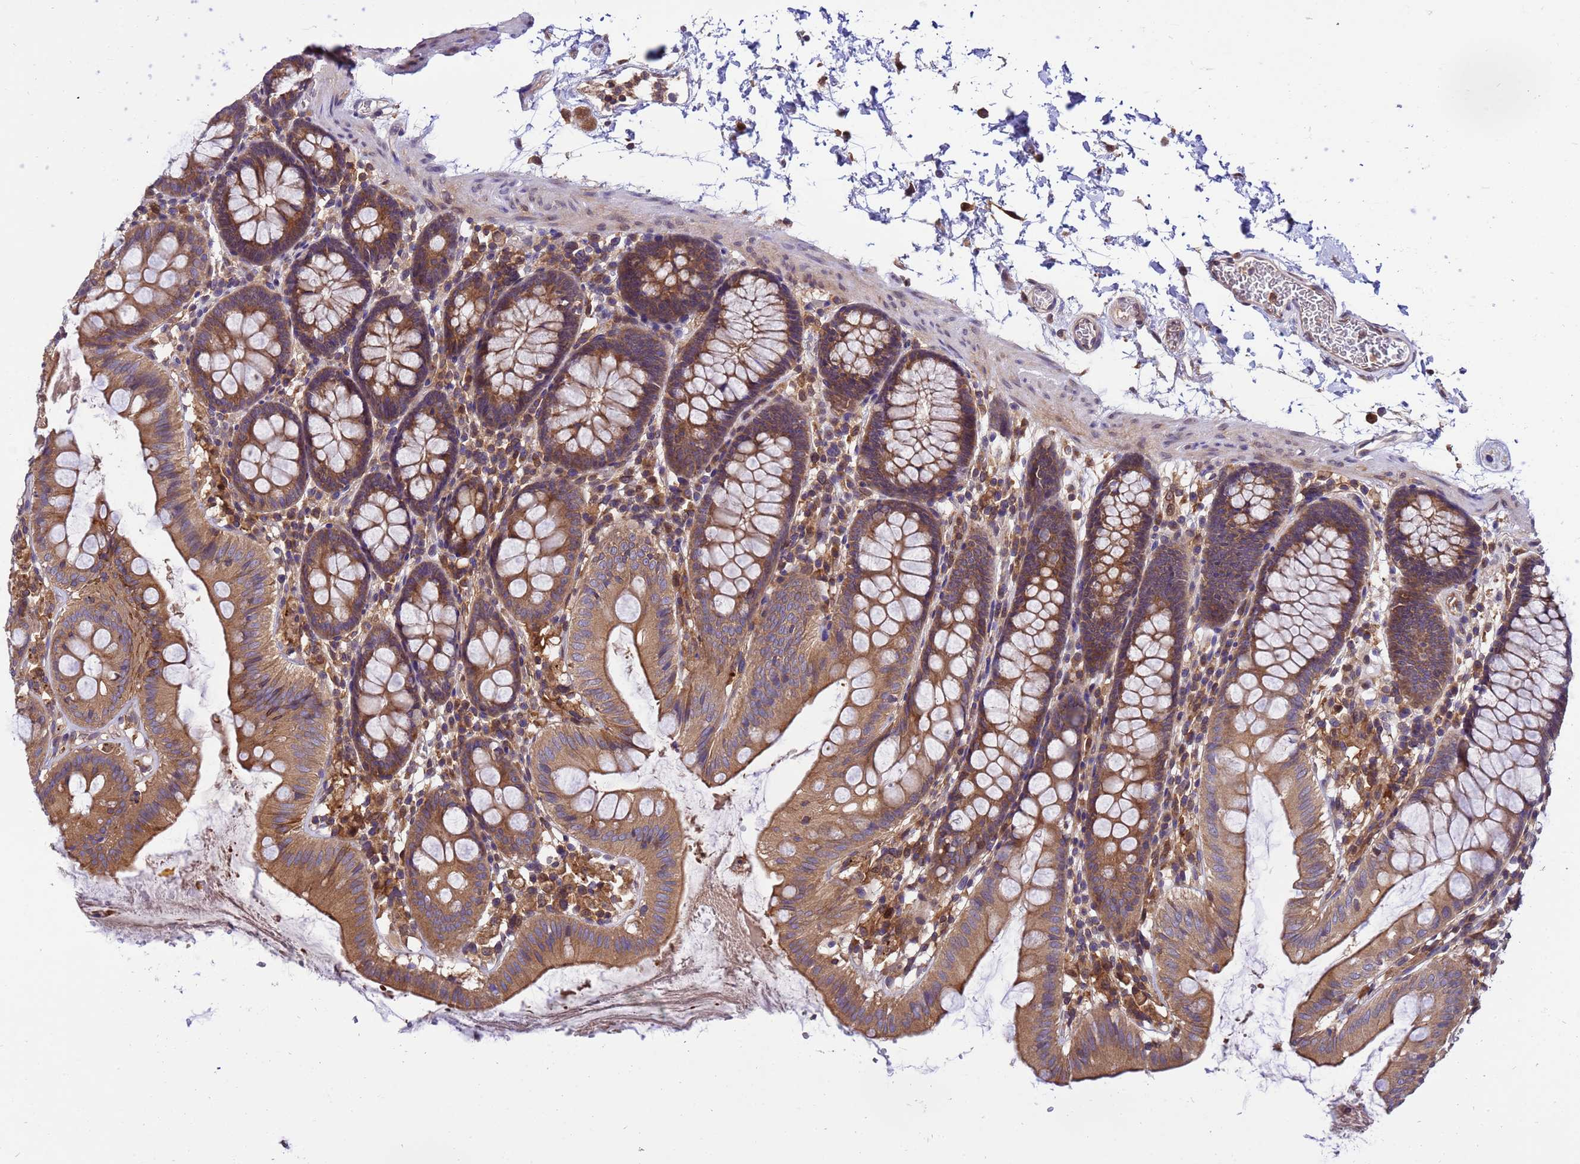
{"staining": {"intensity": "moderate", "quantity": ">75%", "location": "cytoplasmic/membranous"}, "tissue": "colon", "cell_type": "Endothelial cells", "image_type": "normal", "snomed": [{"axis": "morphology", "description": "Normal tissue, NOS"}, {"axis": "topography", "description": "Colon"}], "caption": "Brown immunohistochemical staining in normal colon reveals moderate cytoplasmic/membranous staining in approximately >75% of endothelial cells. (IHC, brightfield microscopy, high magnification).", "gene": "GET3", "patient": {"sex": "male", "age": 75}}